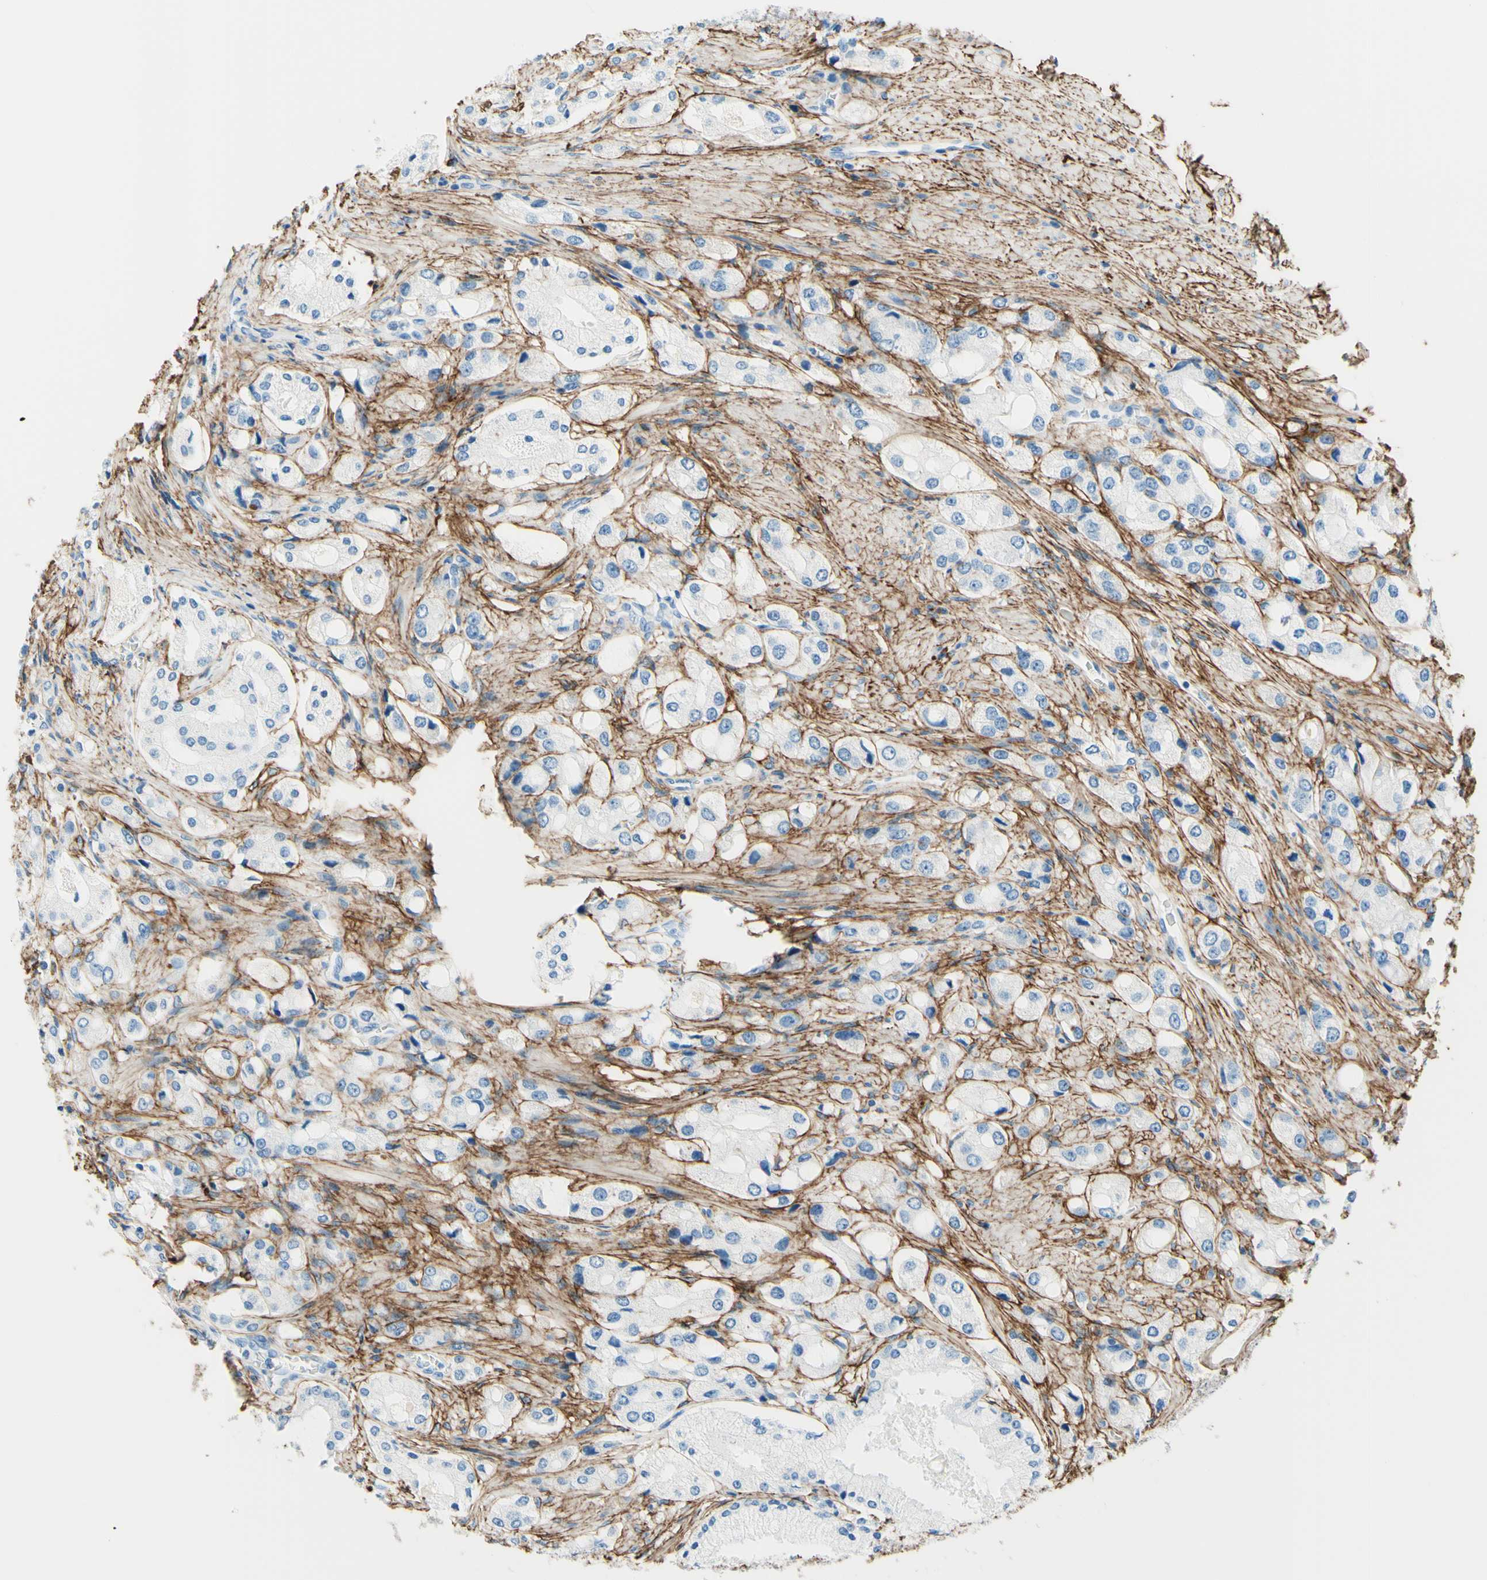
{"staining": {"intensity": "negative", "quantity": "none", "location": "none"}, "tissue": "prostate cancer", "cell_type": "Tumor cells", "image_type": "cancer", "snomed": [{"axis": "morphology", "description": "Adenocarcinoma, High grade"}, {"axis": "topography", "description": "Prostate"}], "caption": "Histopathology image shows no significant protein staining in tumor cells of prostate cancer (high-grade adenocarcinoma).", "gene": "MFAP5", "patient": {"sex": "male", "age": 65}}